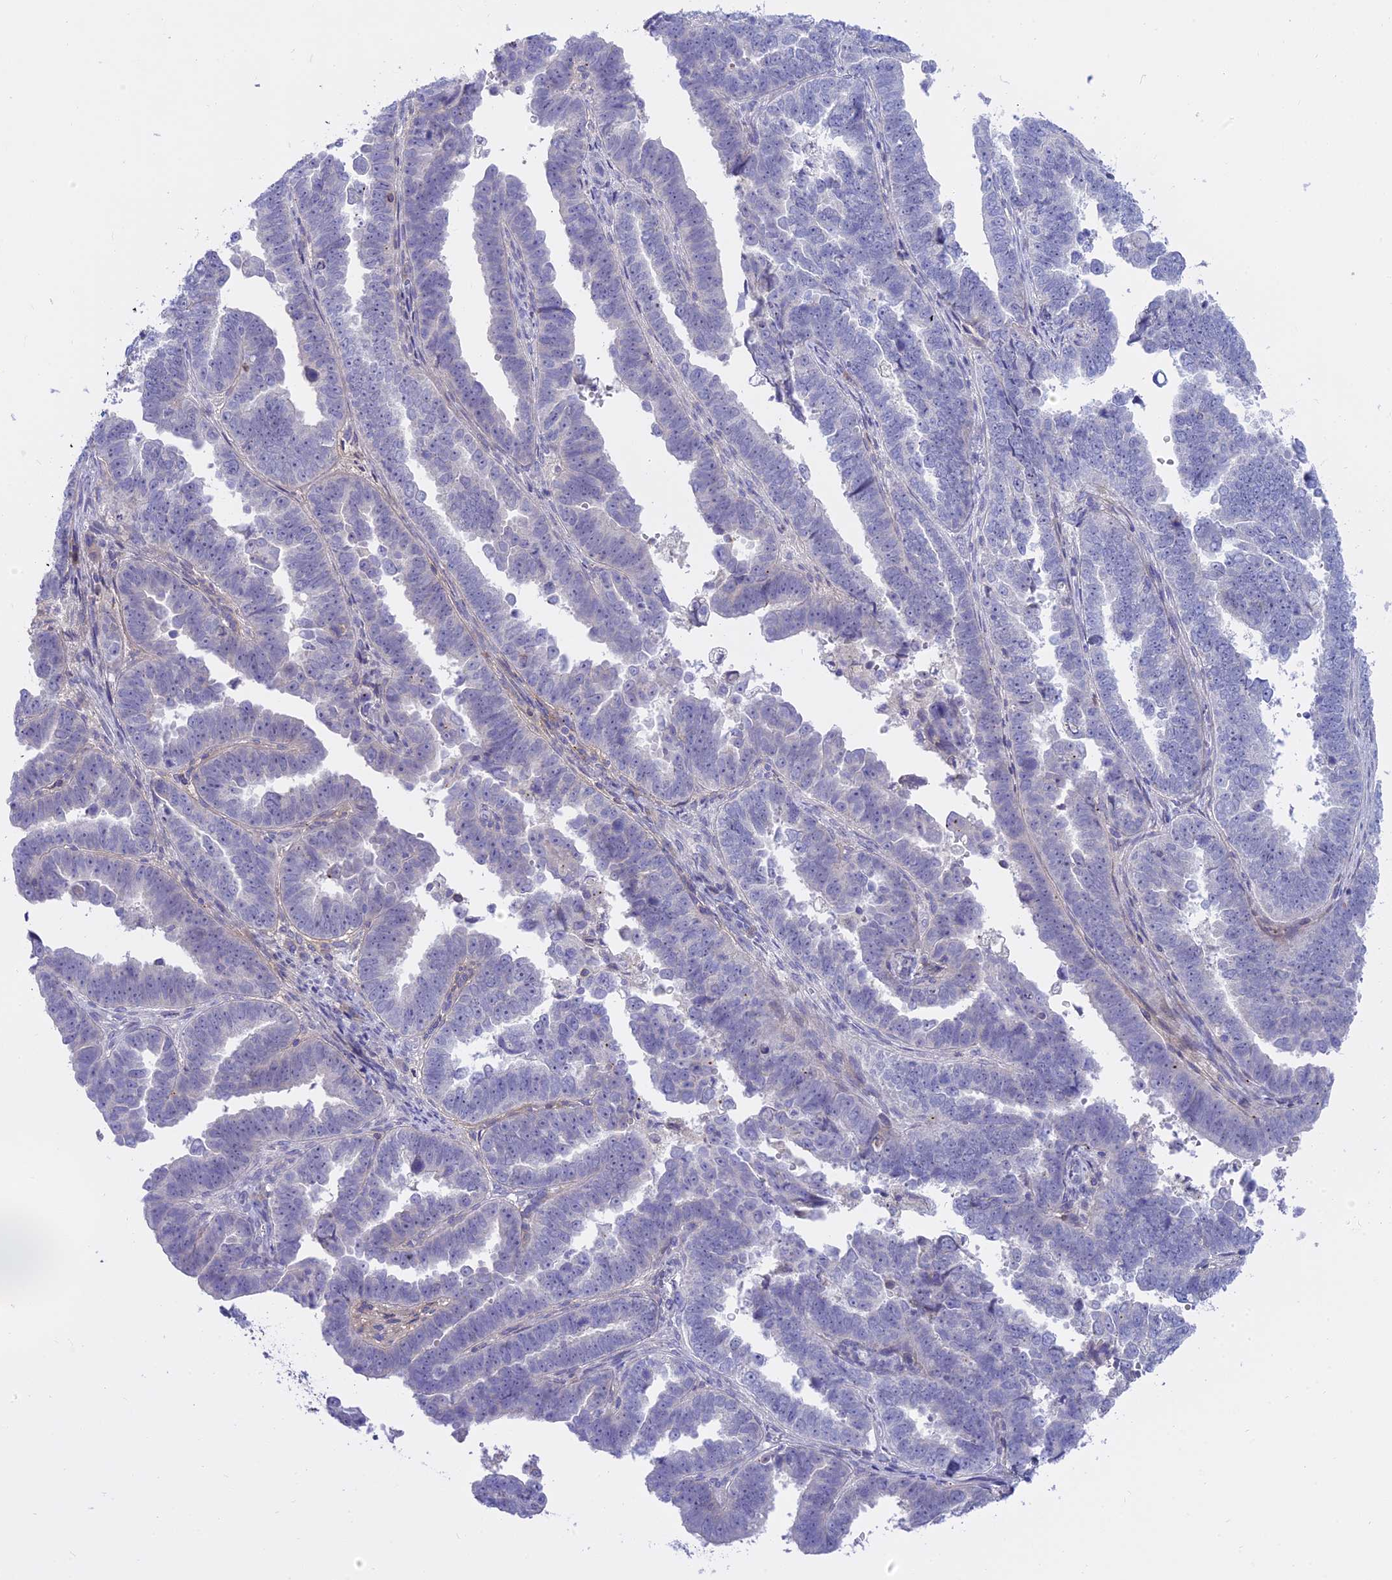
{"staining": {"intensity": "negative", "quantity": "none", "location": "none"}, "tissue": "endometrial cancer", "cell_type": "Tumor cells", "image_type": "cancer", "snomed": [{"axis": "morphology", "description": "Adenocarcinoma, NOS"}, {"axis": "topography", "description": "Endometrium"}], "caption": "IHC image of adenocarcinoma (endometrial) stained for a protein (brown), which exhibits no staining in tumor cells.", "gene": "MBD3L1", "patient": {"sex": "female", "age": 75}}